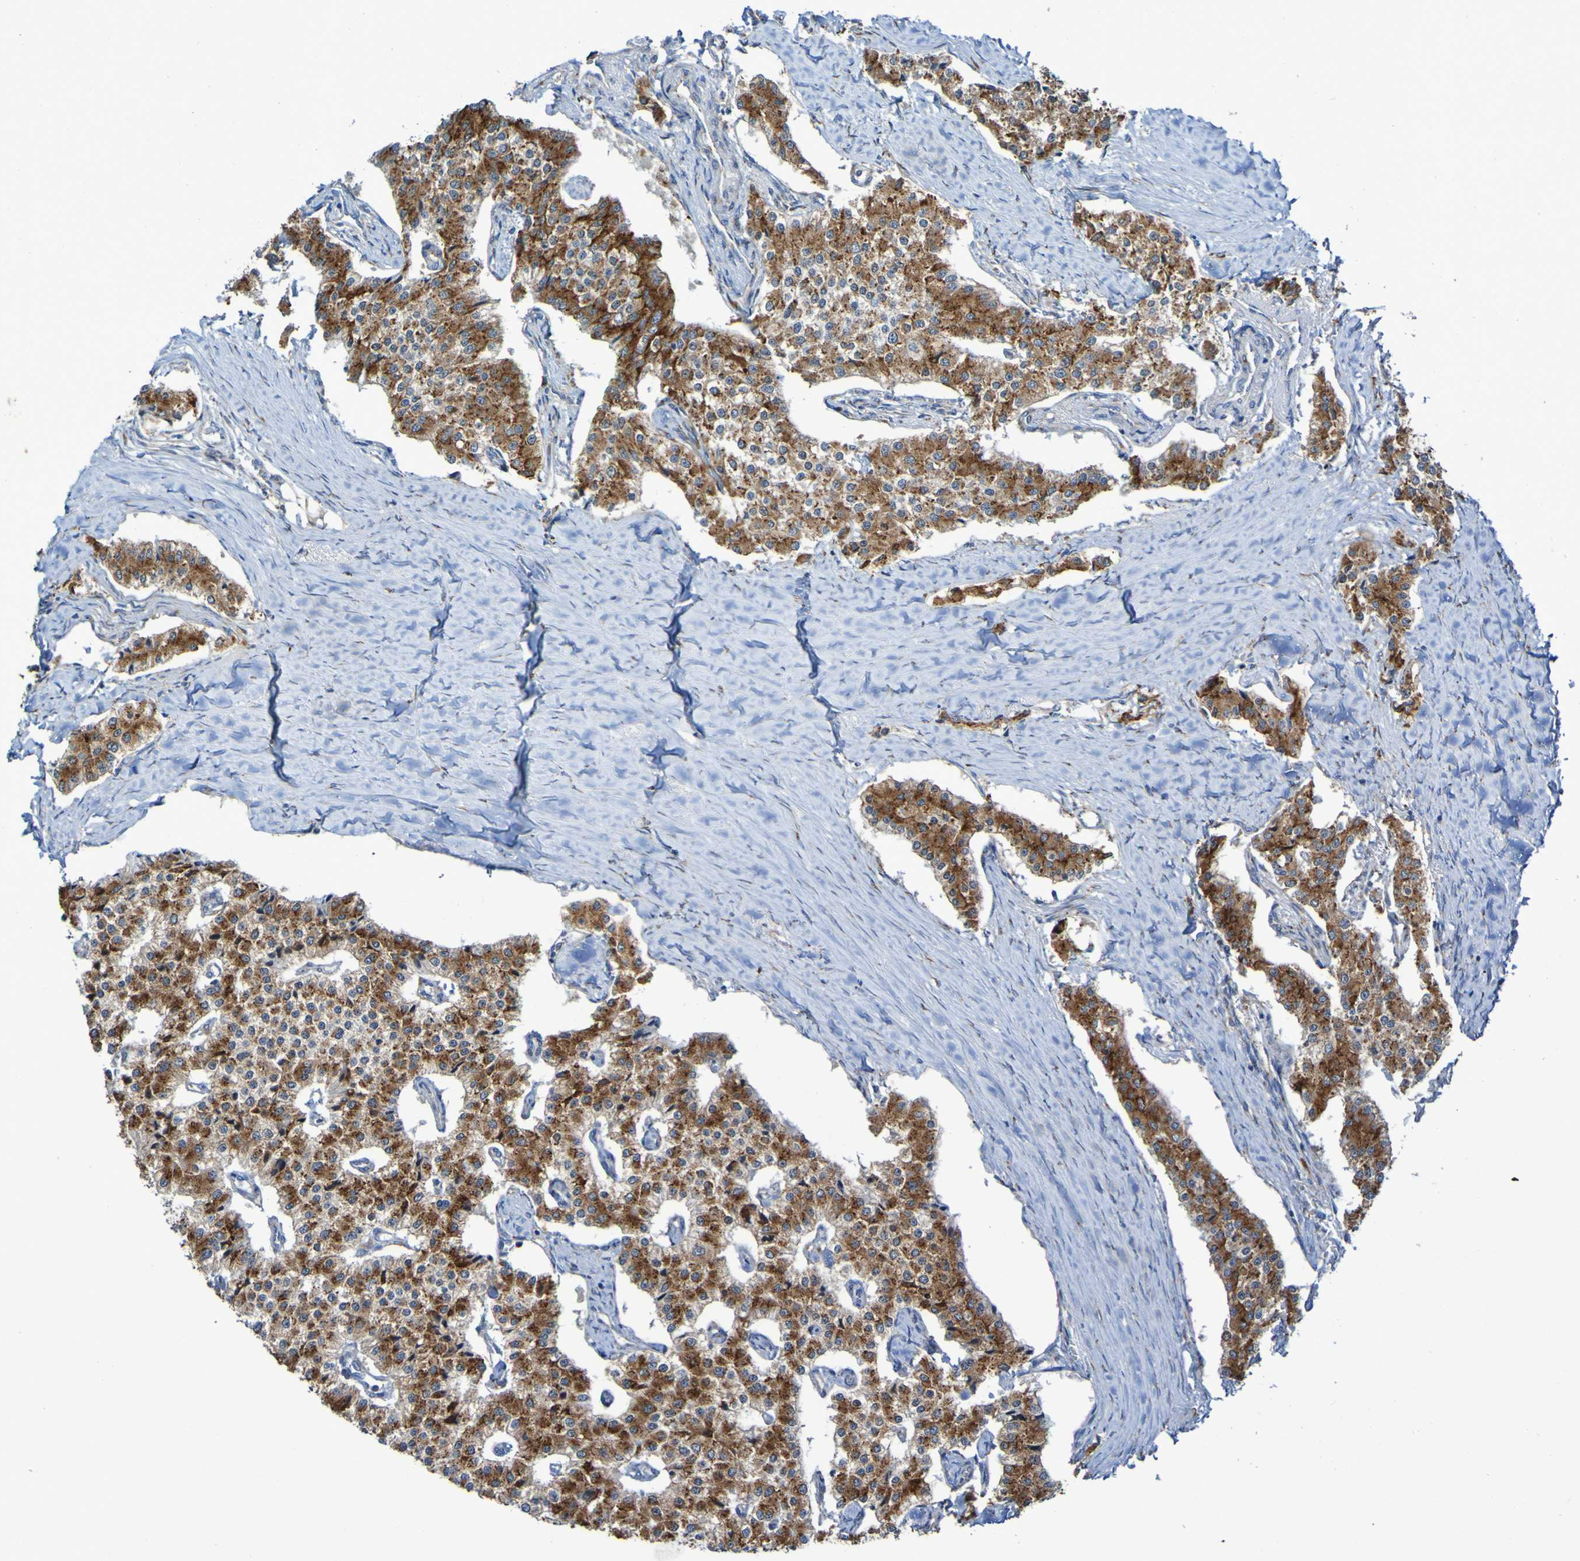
{"staining": {"intensity": "moderate", "quantity": ">75%", "location": "cytoplasmic/membranous"}, "tissue": "carcinoid", "cell_type": "Tumor cells", "image_type": "cancer", "snomed": [{"axis": "morphology", "description": "Carcinoid, malignant, NOS"}, {"axis": "topography", "description": "Colon"}], "caption": "IHC histopathology image of neoplastic tissue: carcinoid (malignant) stained using immunohistochemistry displays medium levels of moderate protein expression localized specifically in the cytoplasmic/membranous of tumor cells, appearing as a cytoplasmic/membranous brown color.", "gene": "FKBP3", "patient": {"sex": "female", "age": 52}}